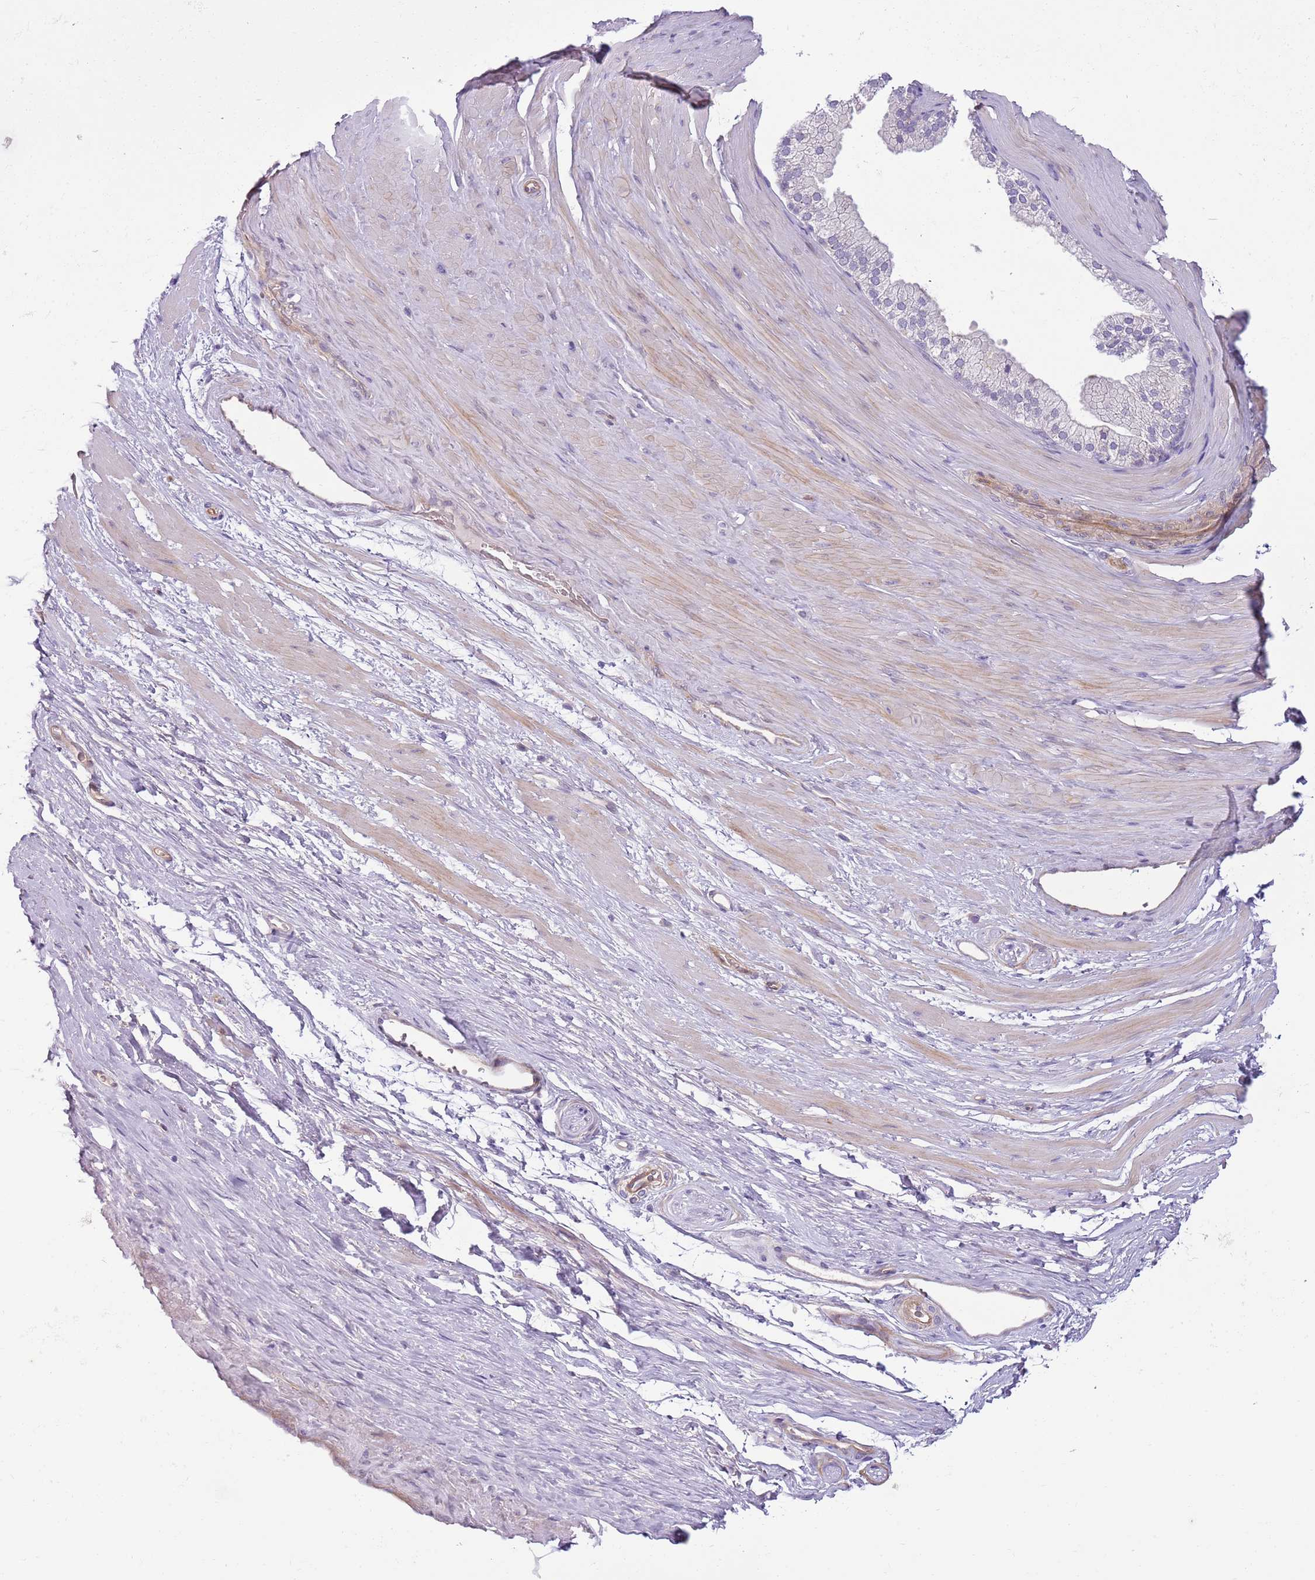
{"staining": {"intensity": "negative", "quantity": "none", "location": "none"}, "tissue": "adipose tissue", "cell_type": "Adipocytes", "image_type": "normal", "snomed": [{"axis": "morphology", "description": "Normal tissue, NOS"}, {"axis": "morphology", "description": "Adenocarcinoma, Low grade"}, {"axis": "topography", "description": "Prostate"}, {"axis": "topography", "description": "Peripheral nerve tissue"}], "caption": "This is an immunohistochemistry (IHC) photomicrograph of unremarkable human adipose tissue. There is no positivity in adipocytes.", "gene": "MRO", "patient": {"sex": "male", "age": 63}}